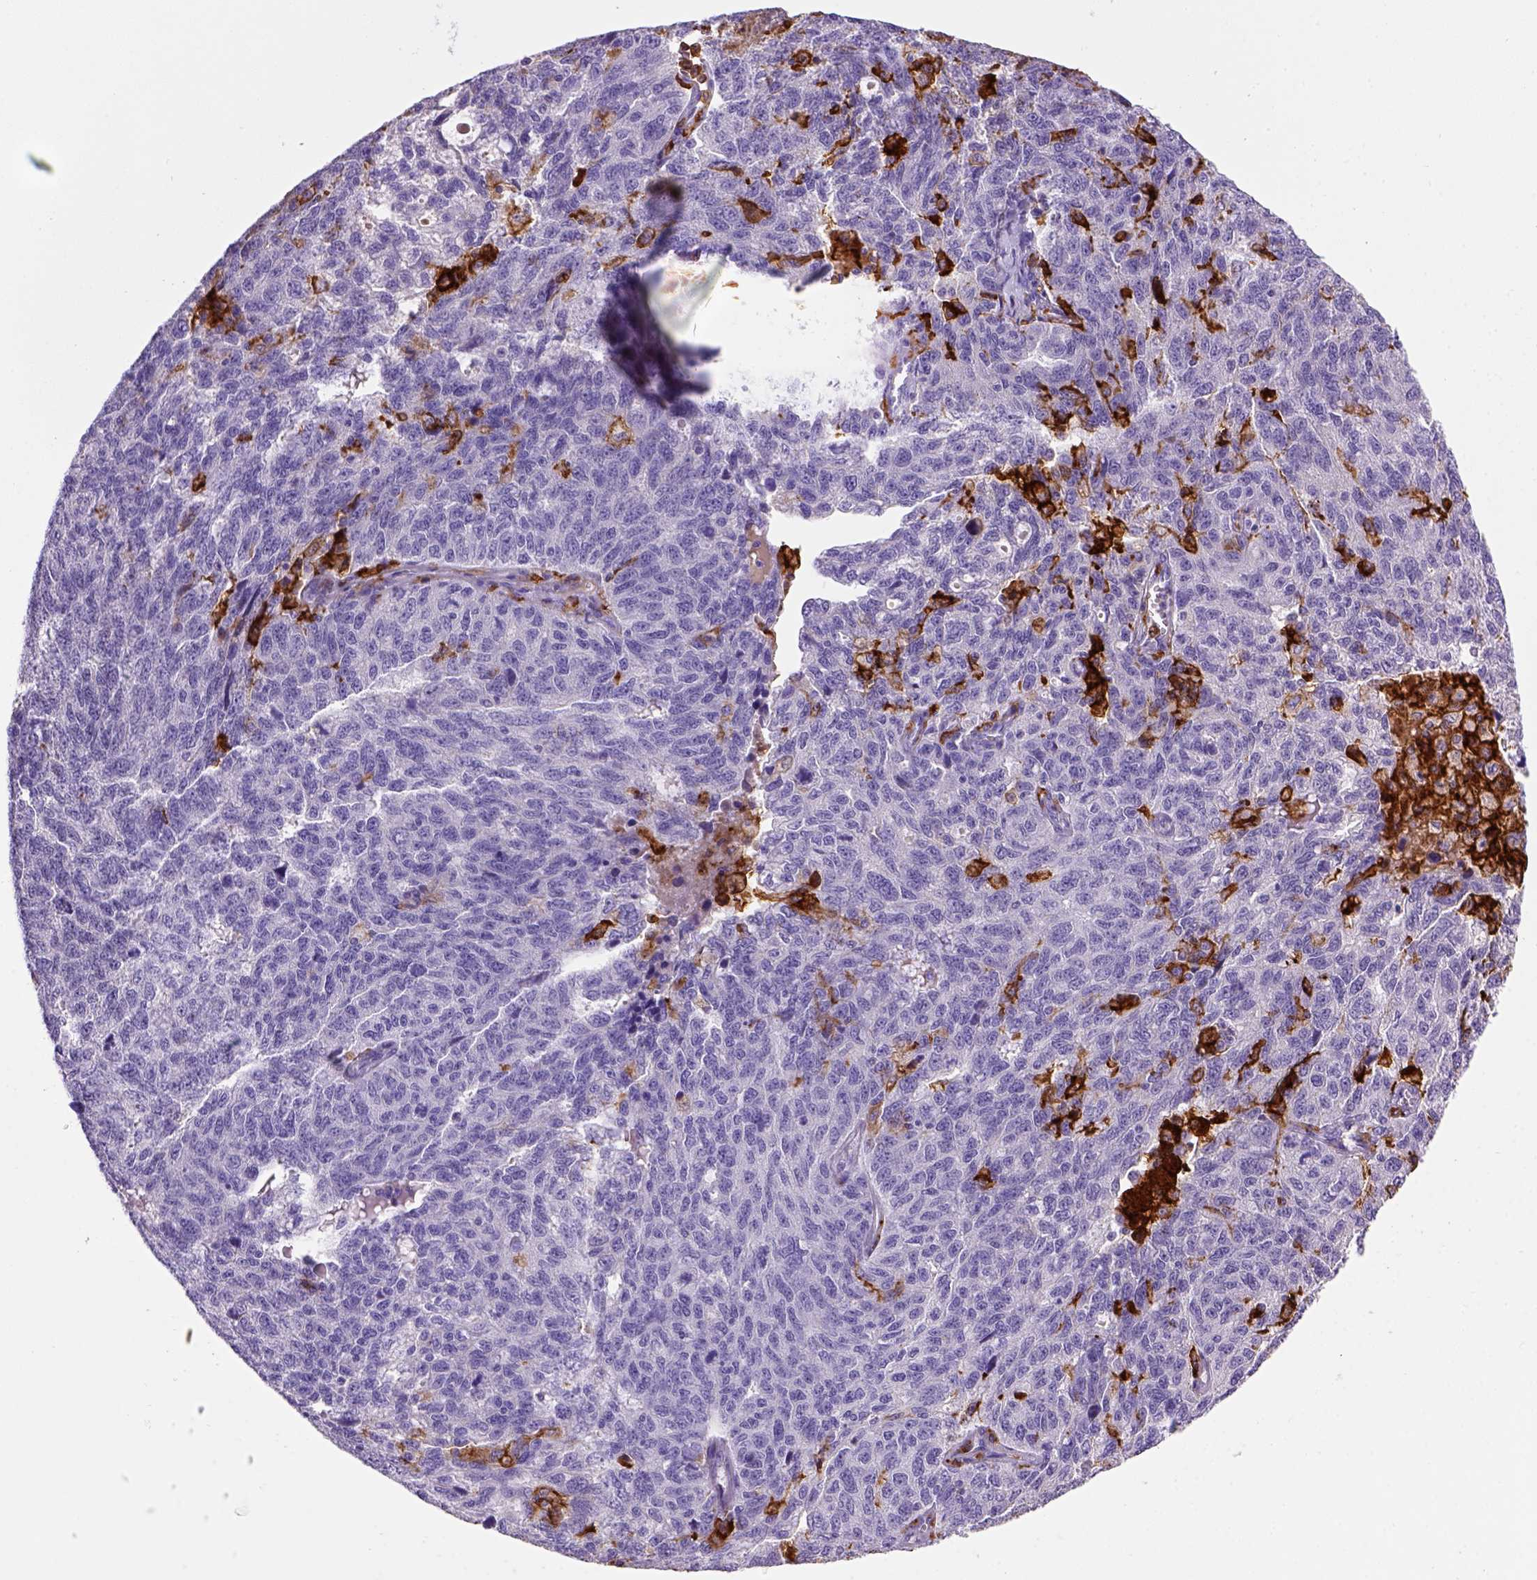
{"staining": {"intensity": "negative", "quantity": "none", "location": "none"}, "tissue": "ovarian cancer", "cell_type": "Tumor cells", "image_type": "cancer", "snomed": [{"axis": "morphology", "description": "Cystadenocarcinoma, serous, NOS"}, {"axis": "topography", "description": "Ovary"}], "caption": "There is no significant expression in tumor cells of ovarian serous cystadenocarcinoma.", "gene": "CD14", "patient": {"sex": "female", "age": 71}}